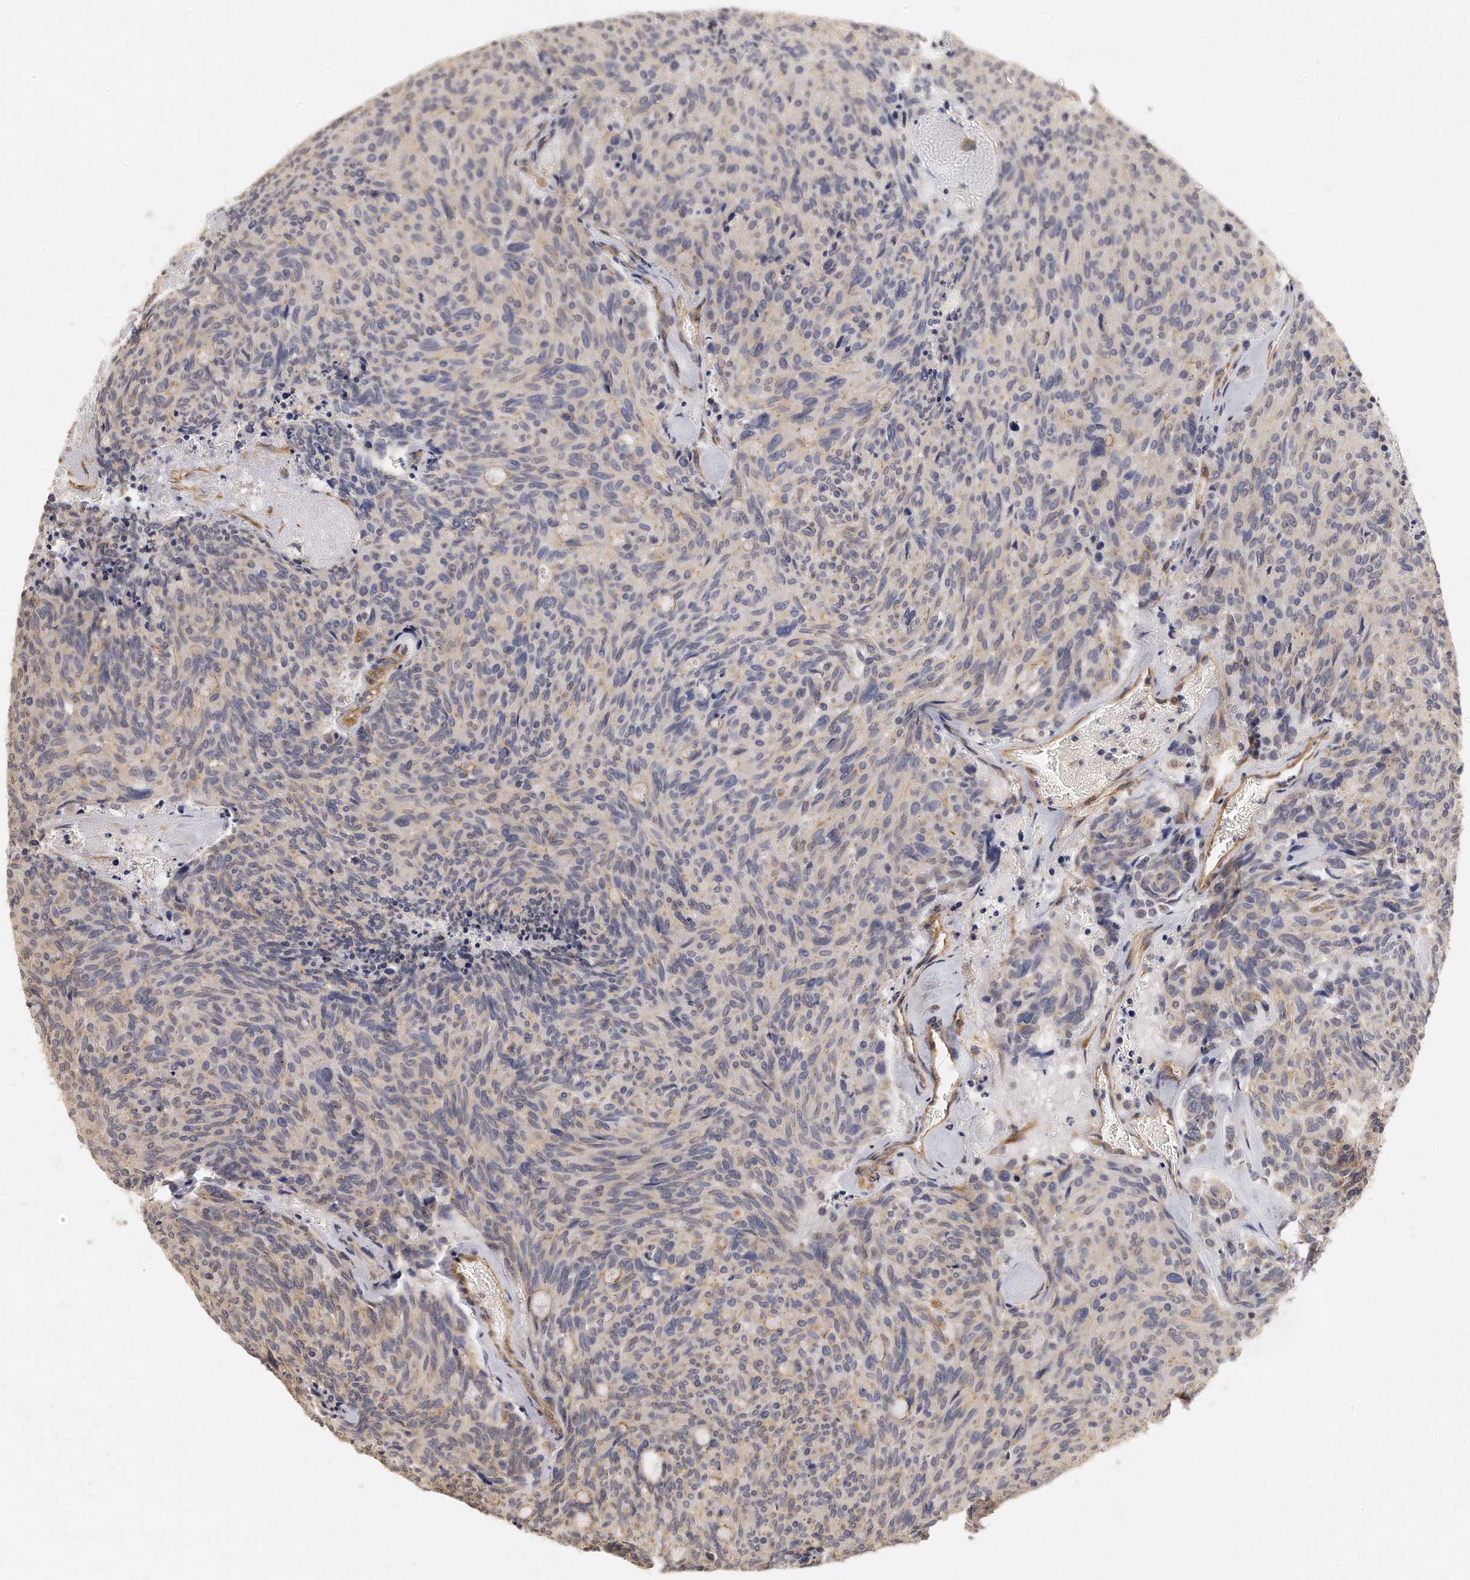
{"staining": {"intensity": "weak", "quantity": "<25%", "location": "cytoplasmic/membranous"}, "tissue": "carcinoid", "cell_type": "Tumor cells", "image_type": "cancer", "snomed": [{"axis": "morphology", "description": "Carcinoid, malignant, NOS"}, {"axis": "topography", "description": "Pancreas"}], "caption": "Tumor cells show no significant protein expression in carcinoid.", "gene": "CHST7", "patient": {"sex": "female", "age": 54}}